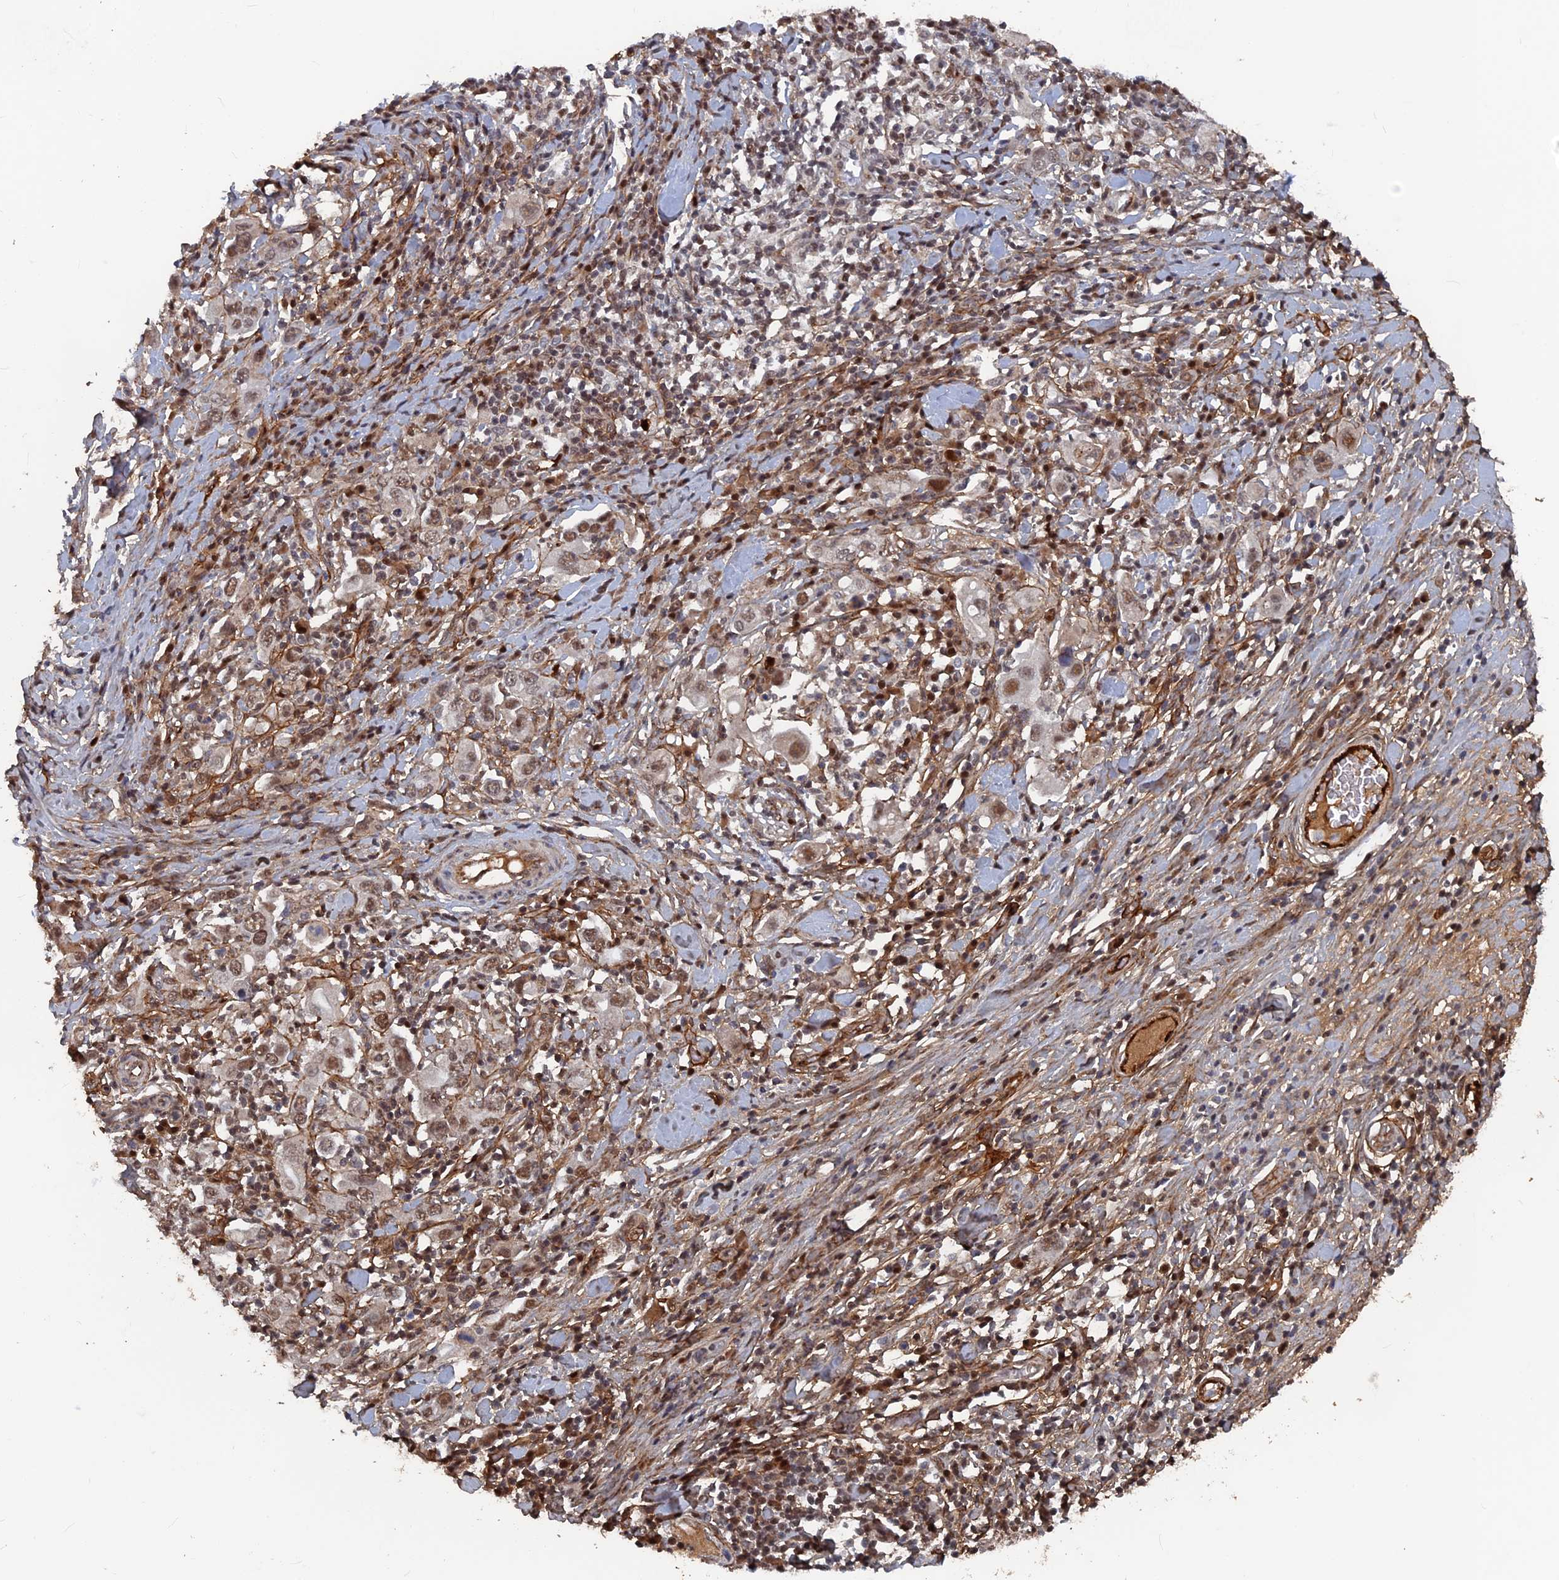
{"staining": {"intensity": "moderate", "quantity": "<25%", "location": "nuclear"}, "tissue": "stomach cancer", "cell_type": "Tumor cells", "image_type": "cancer", "snomed": [{"axis": "morphology", "description": "Adenocarcinoma, NOS"}, {"axis": "topography", "description": "Stomach, upper"}], "caption": "An image of stomach cancer (adenocarcinoma) stained for a protein shows moderate nuclear brown staining in tumor cells.", "gene": "SH3D21", "patient": {"sex": "male", "age": 62}}